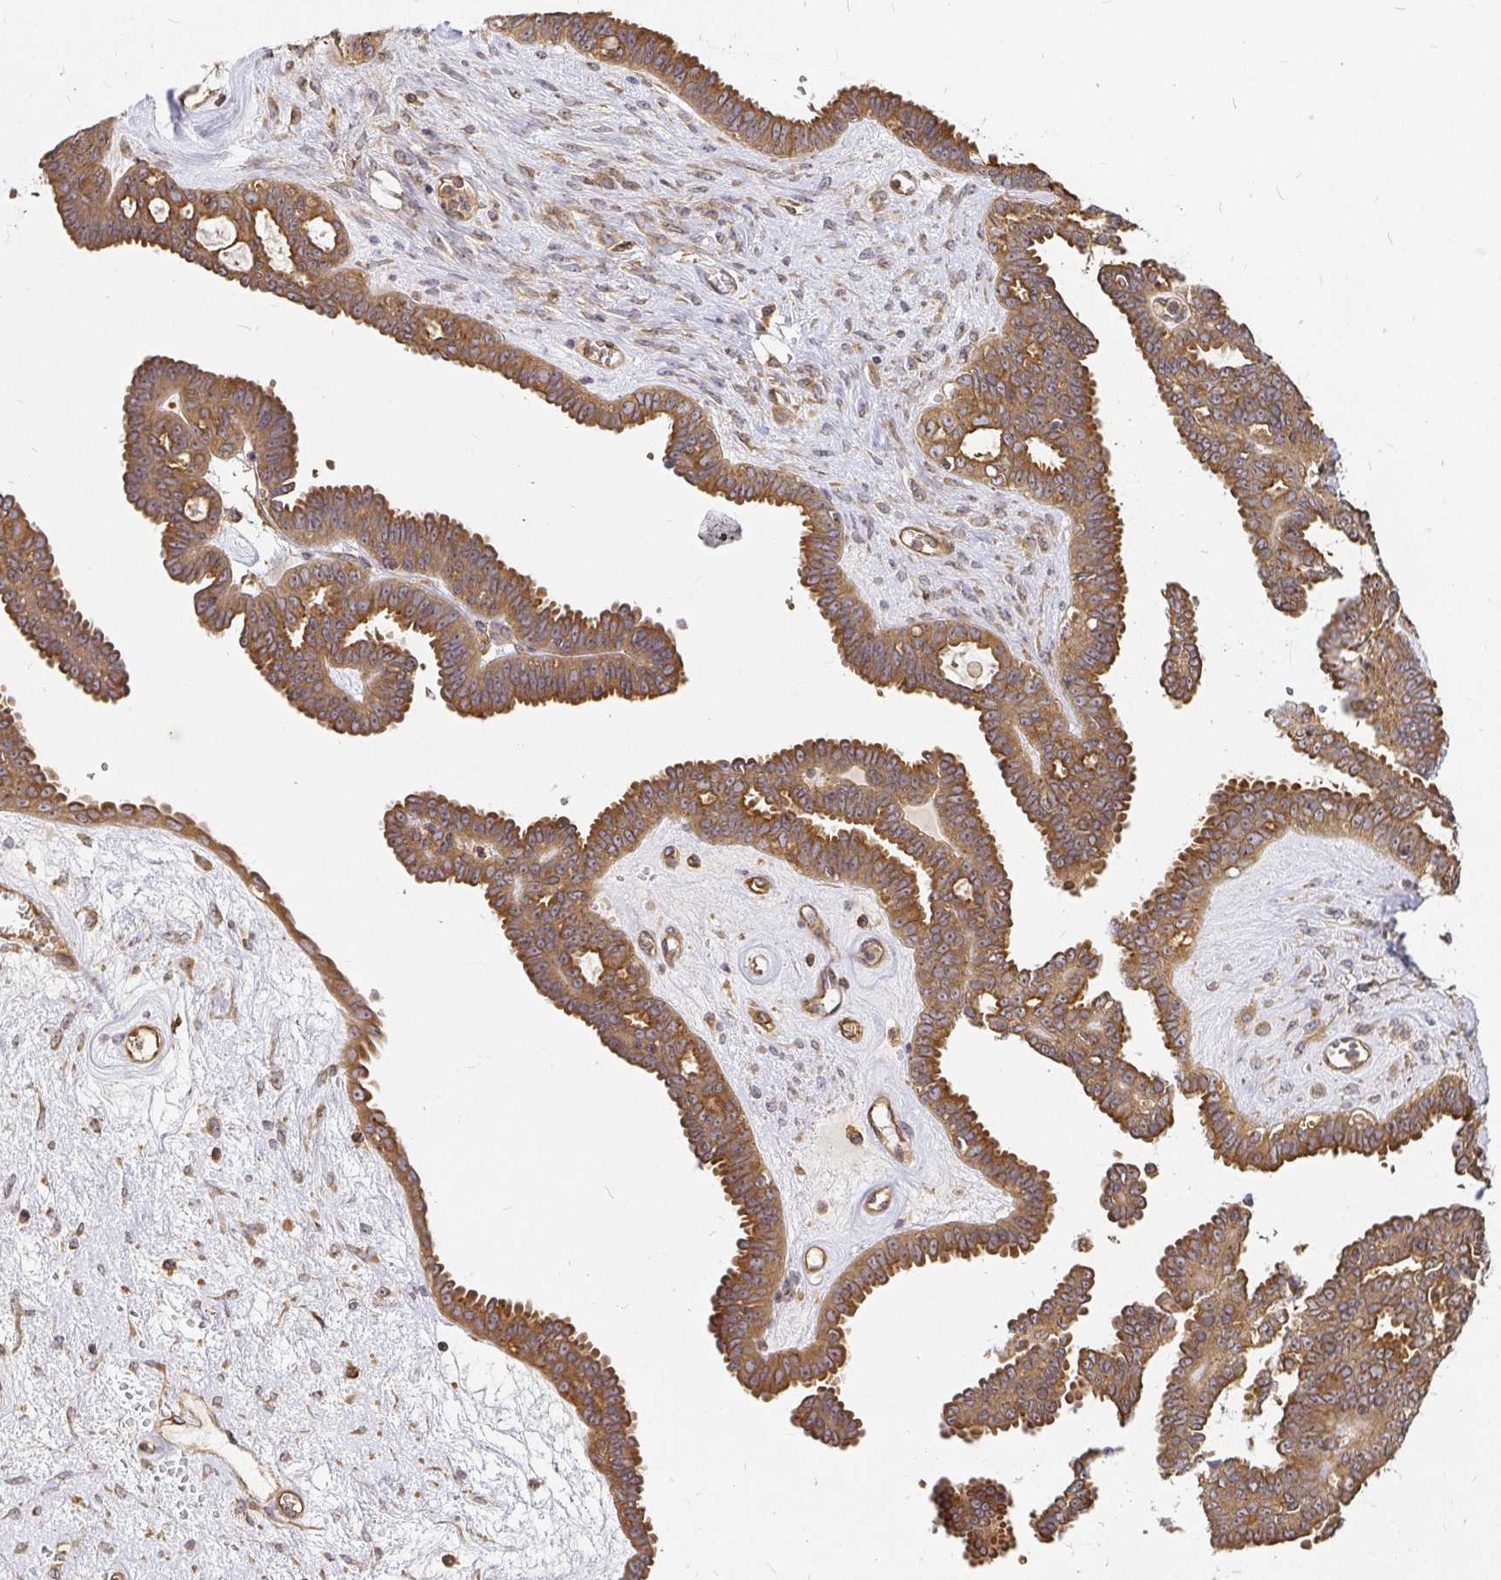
{"staining": {"intensity": "moderate", "quantity": ">75%", "location": "cytoplasmic/membranous"}, "tissue": "ovarian cancer", "cell_type": "Tumor cells", "image_type": "cancer", "snomed": [{"axis": "morphology", "description": "Cystadenocarcinoma, serous, NOS"}, {"axis": "topography", "description": "Ovary"}], "caption": "The image reveals a brown stain indicating the presence of a protein in the cytoplasmic/membranous of tumor cells in ovarian serous cystadenocarcinoma.", "gene": "KIF5B", "patient": {"sex": "female", "age": 71}}